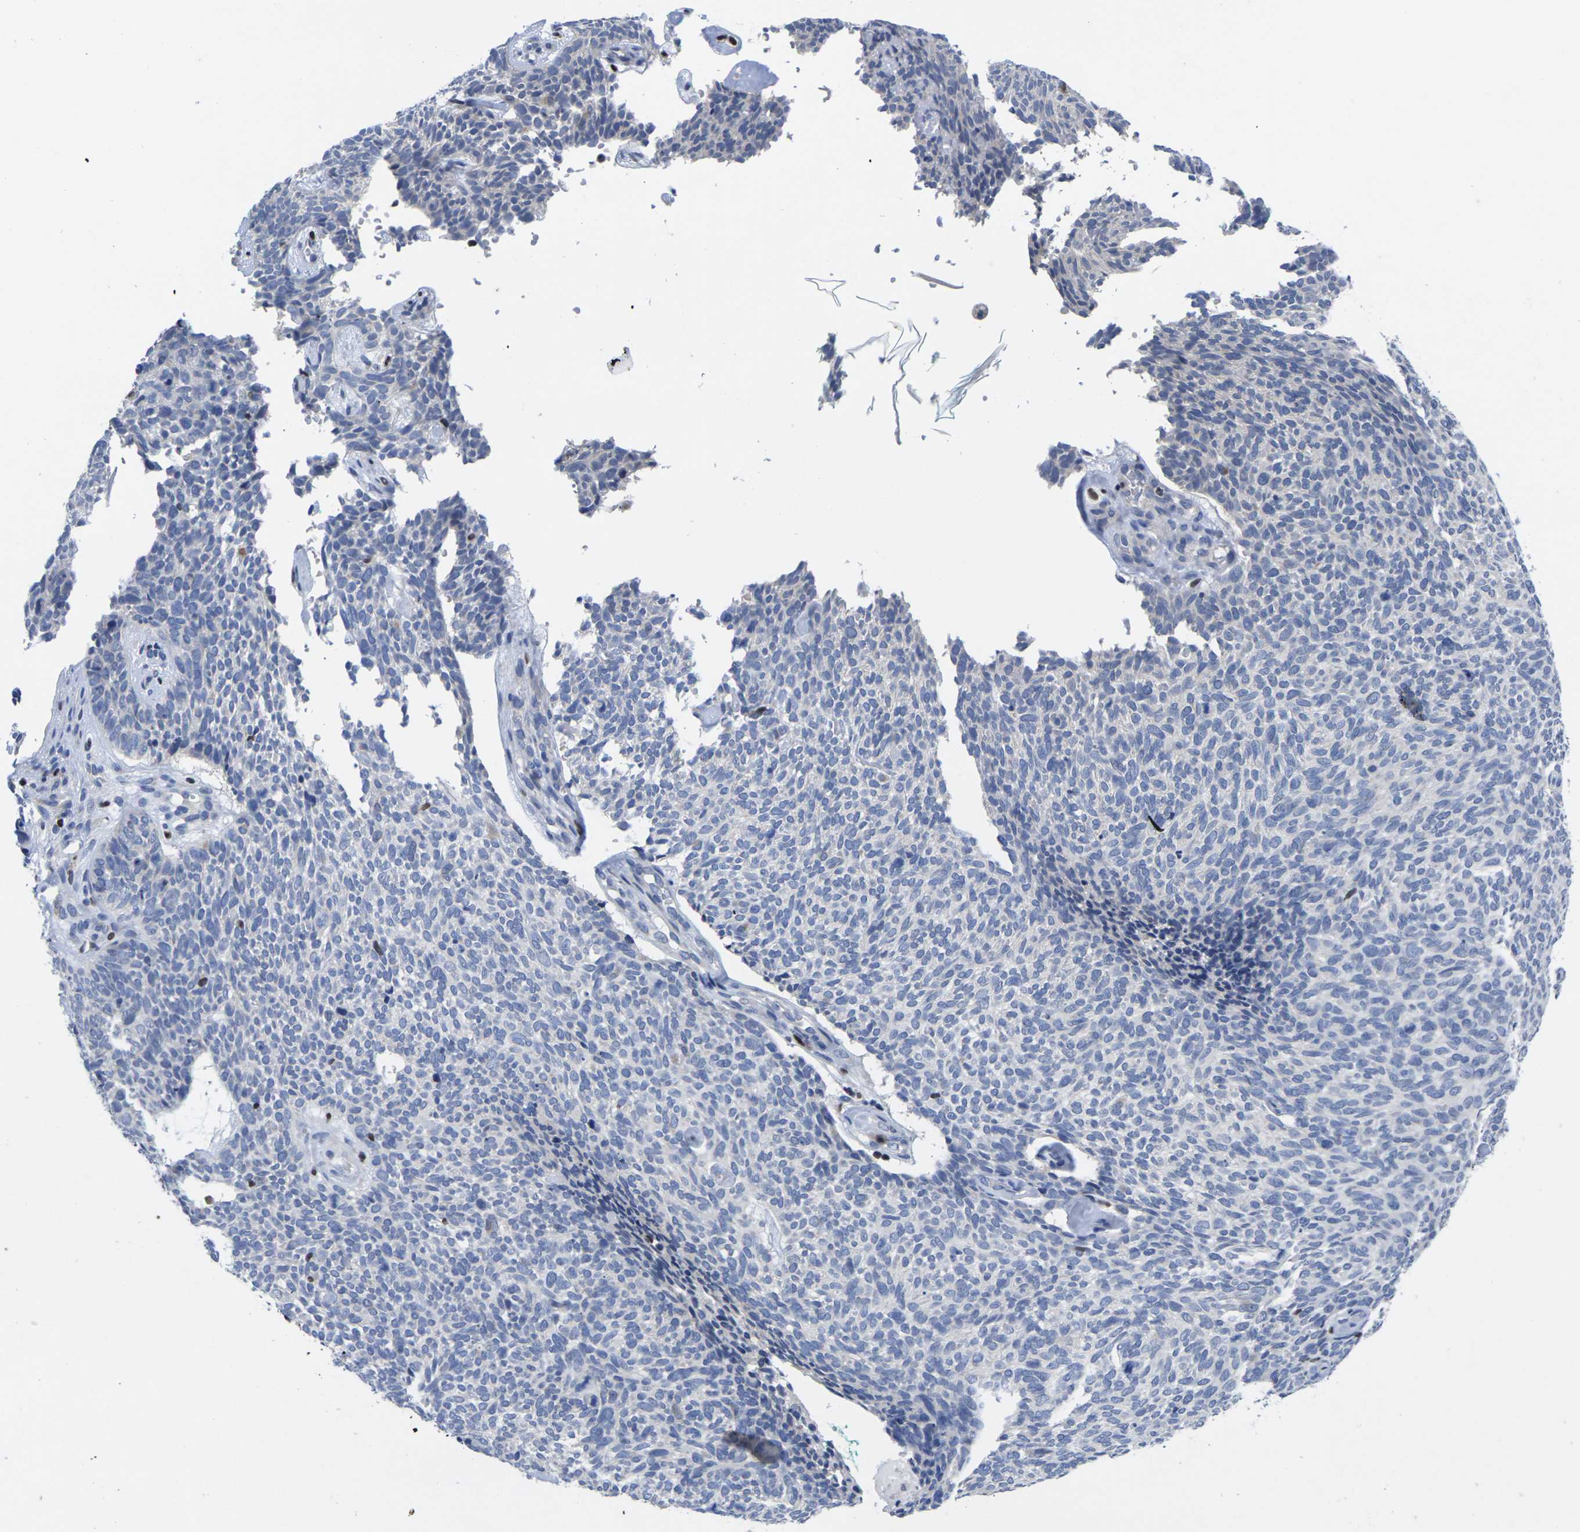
{"staining": {"intensity": "negative", "quantity": "none", "location": "none"}, "tissue": "skin cancer", "cell_type": "Tumor cells", "image_type": "cancer", "snomed": [{"axis": "morphology", "description": "Basal cell carcinoma"}, {"axis": "topography", "description": "Skin"}], "caption": "Tumor cells show no significant protein expression in basal cell carcinoma (skin).", "gene": "IKZF1", "patient": {"sex": "female", "age": 84}}